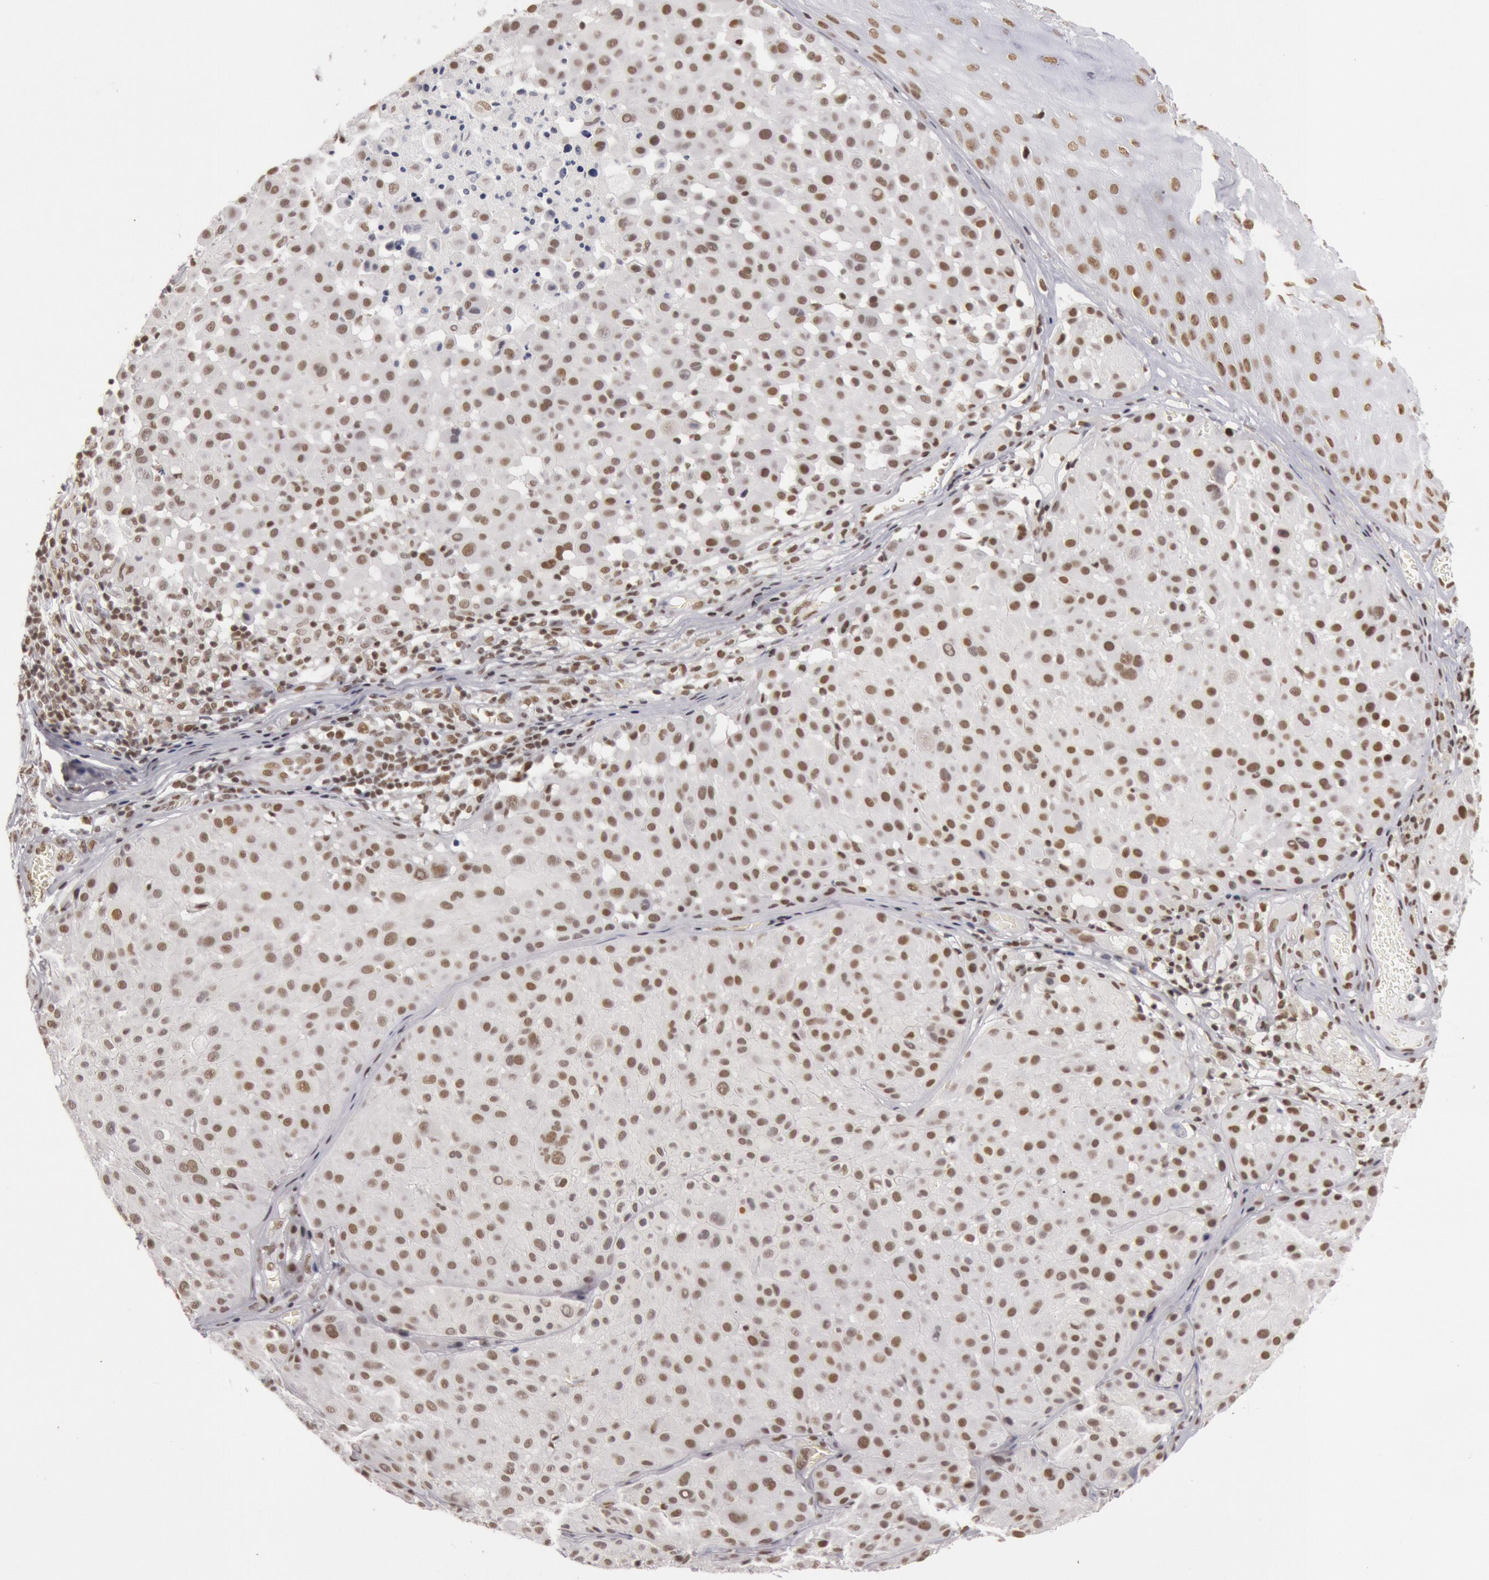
{"staining": {"intensity": "moderate", "quantity": ">75%", "location": "nuclear"}, "tissue": "melanoma", "cell_type": "Tumor cells", "image_type": "cancer", "snomed": [{"axis": "morphology", "description": "Malignant melanoma, NOS"}, {"axis": "topography", "description": "Skin"}], "caption": "Melanoma stained with a protein marker displays moderate staining in tumor cells.", "gene": "ESS2", "patient": {"sex": "male", "age": 36}}